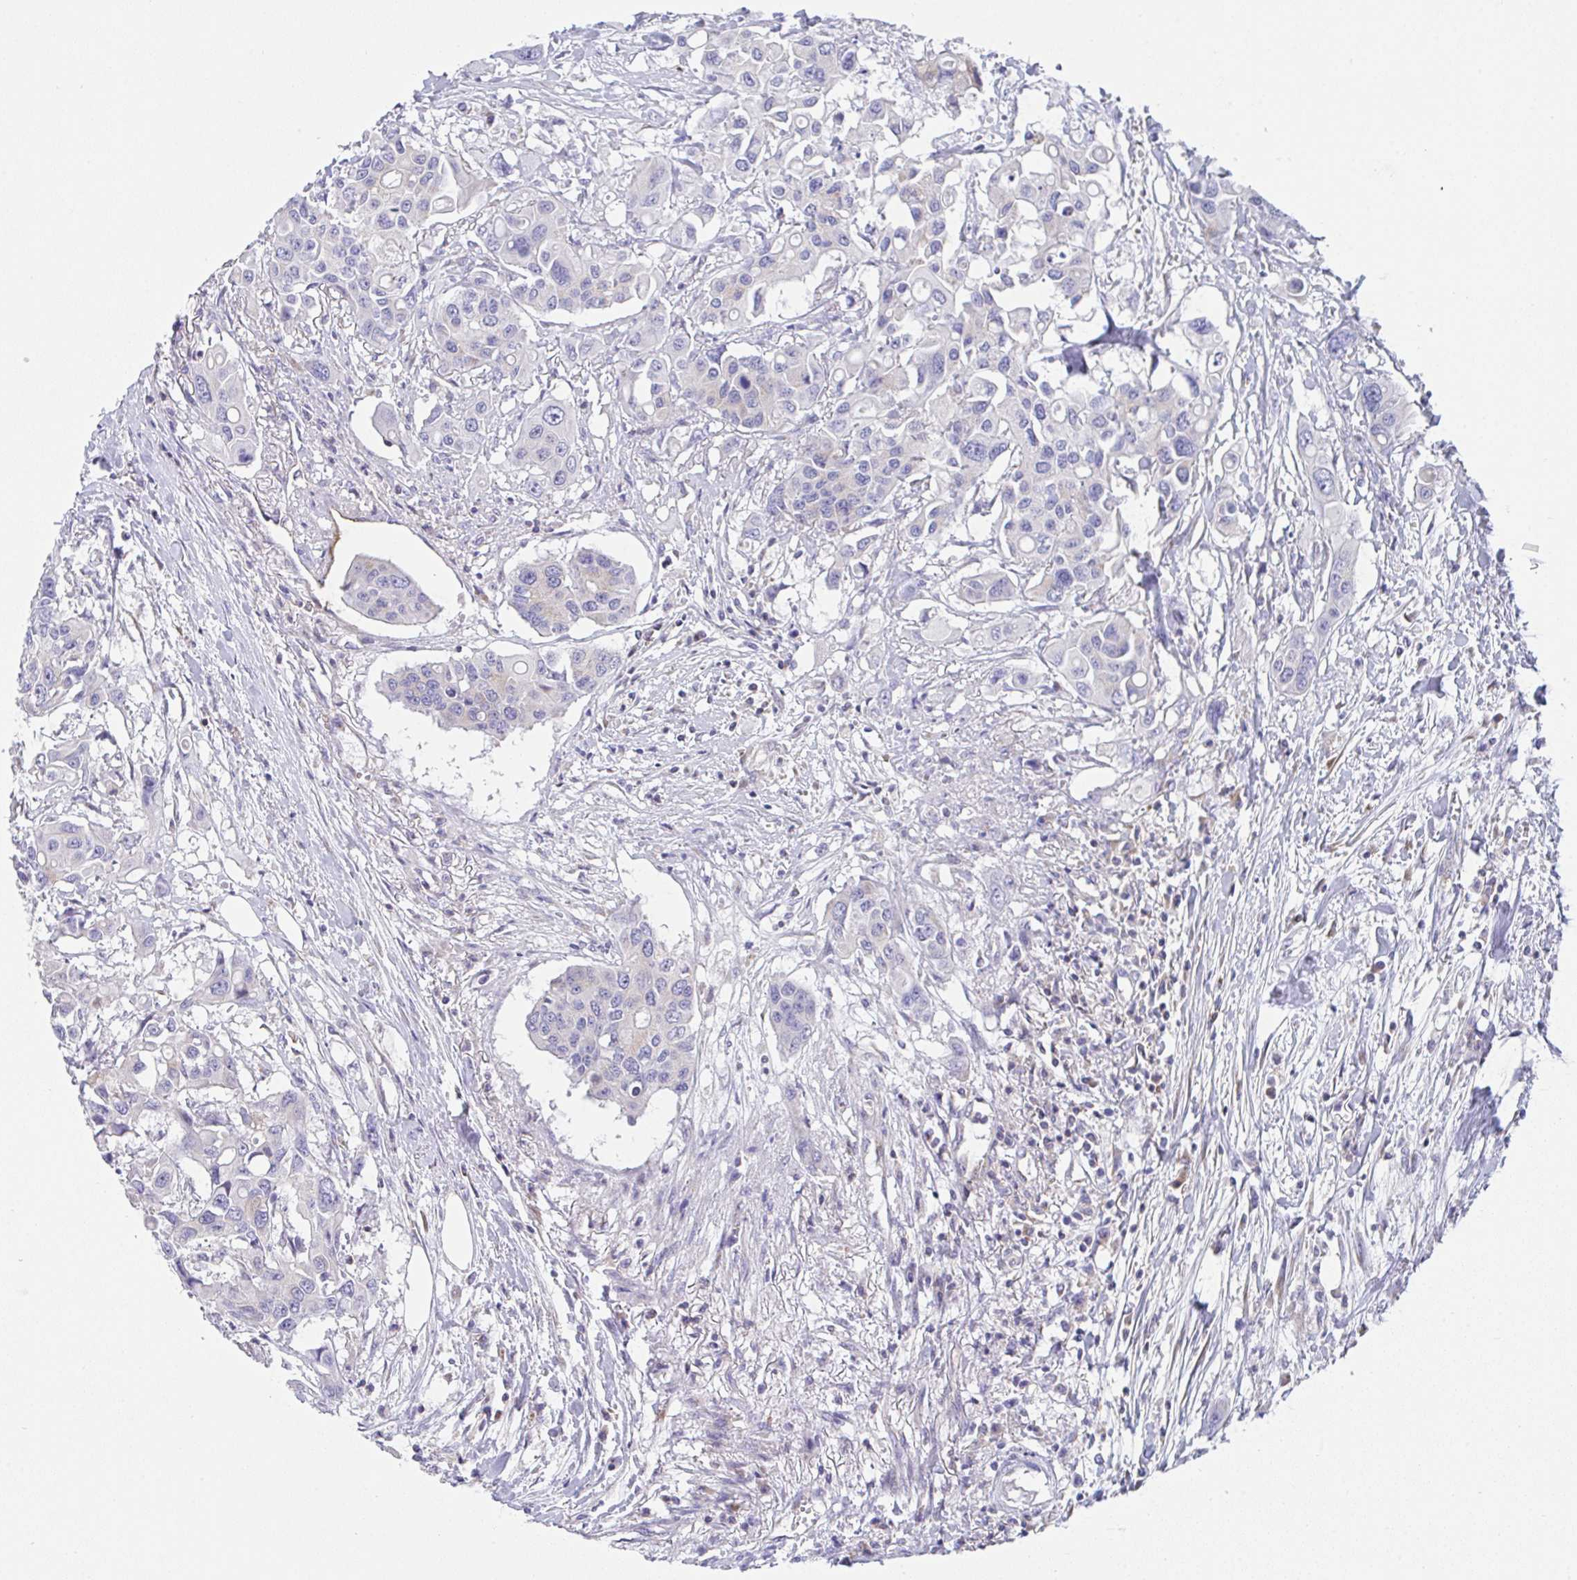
{"staining": {"intensity": "negative", "quantity": "none", "location": "none"}, "tissue": "colorectal cancer", "cell_type": "Tumor cells", "image_type": "cancer", "snomed": [{"axis": "morphology", "description": "Adenocarcinoma, NOS"}, {"axis": "topography", "description": "Colon"}], "caption": "The image reveals no significant positivity in tumor cells of colorectal cancer (adenocarcinoma).", "gene": "MIA3", "patient": {"sex": "male", "age": 77}}